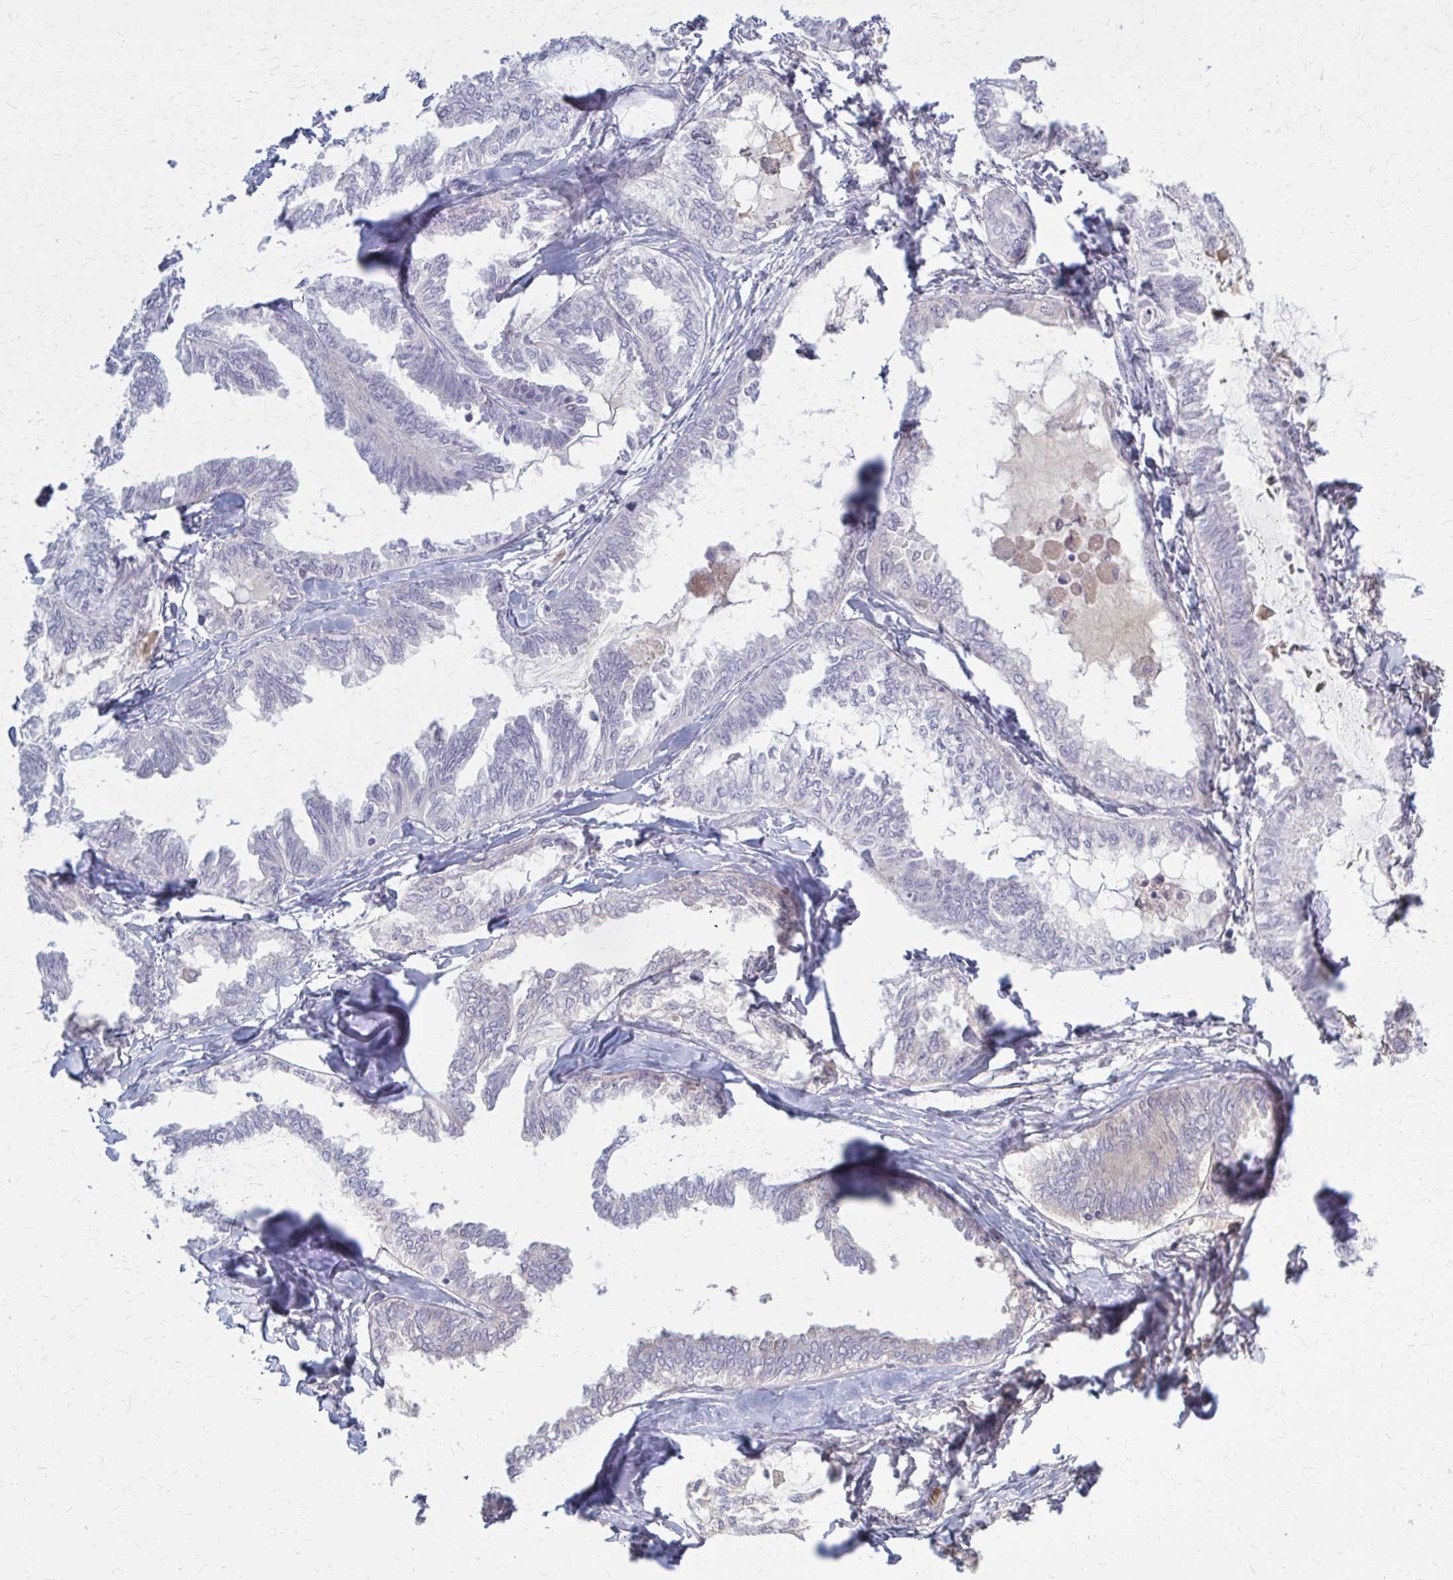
{"staining": {"intensity": "negative", "quantity": "none", "location": "none"}, "tissue": "ovarian cancer", "cell_type": "Tumor cells", "image_type": "cancer", "snomed": [{"axis": "morphology", "description": "Carcinoma, endometroid"}, {"axis": "topography", "description": "Ovary"}], "caption": "Immunohistochemistry image of neoplastic tissue: human endometroid carcinoma (ovarian) stained with DAB reveals no significant protein positivity in tumor cells.", "gene": "SERPIND1", "patient": {"sex": "female", "age": 70}}